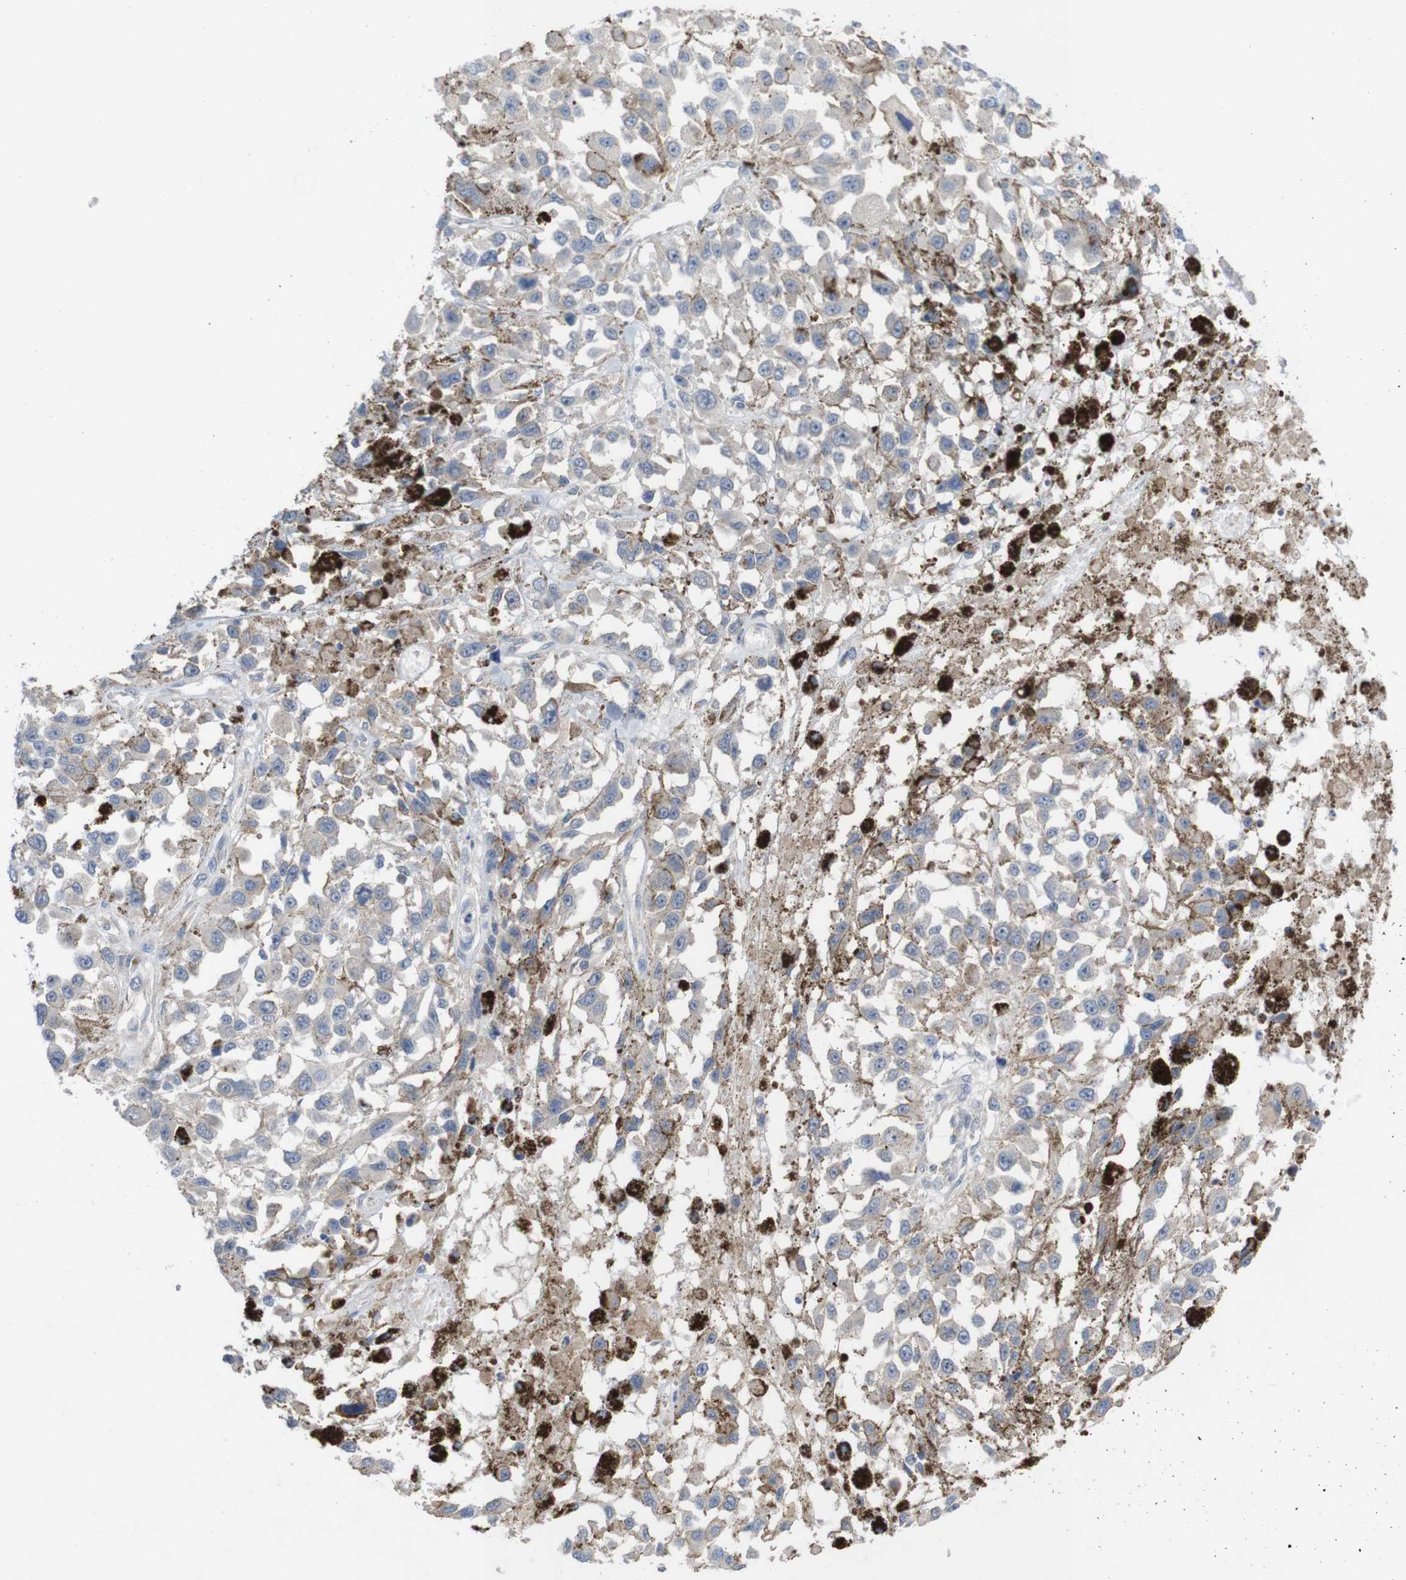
{"staining": {"intensity": "negative", "quantity": "none", "location": "none"}, "tissue": "melanoma", "cell_type": "Tumor cells", "image_type": "cancer", "snomed": [{"axis": "morphology", "description": "Malignant melanoma, Metastatic site"}, {"axis": "topography", "description": "Lymph node"}], "caption": "There is no significant positivity in tumor cells of melanoma.", "gene": "KIDINS220", "patient": {"sex": "male", "age": 59}}